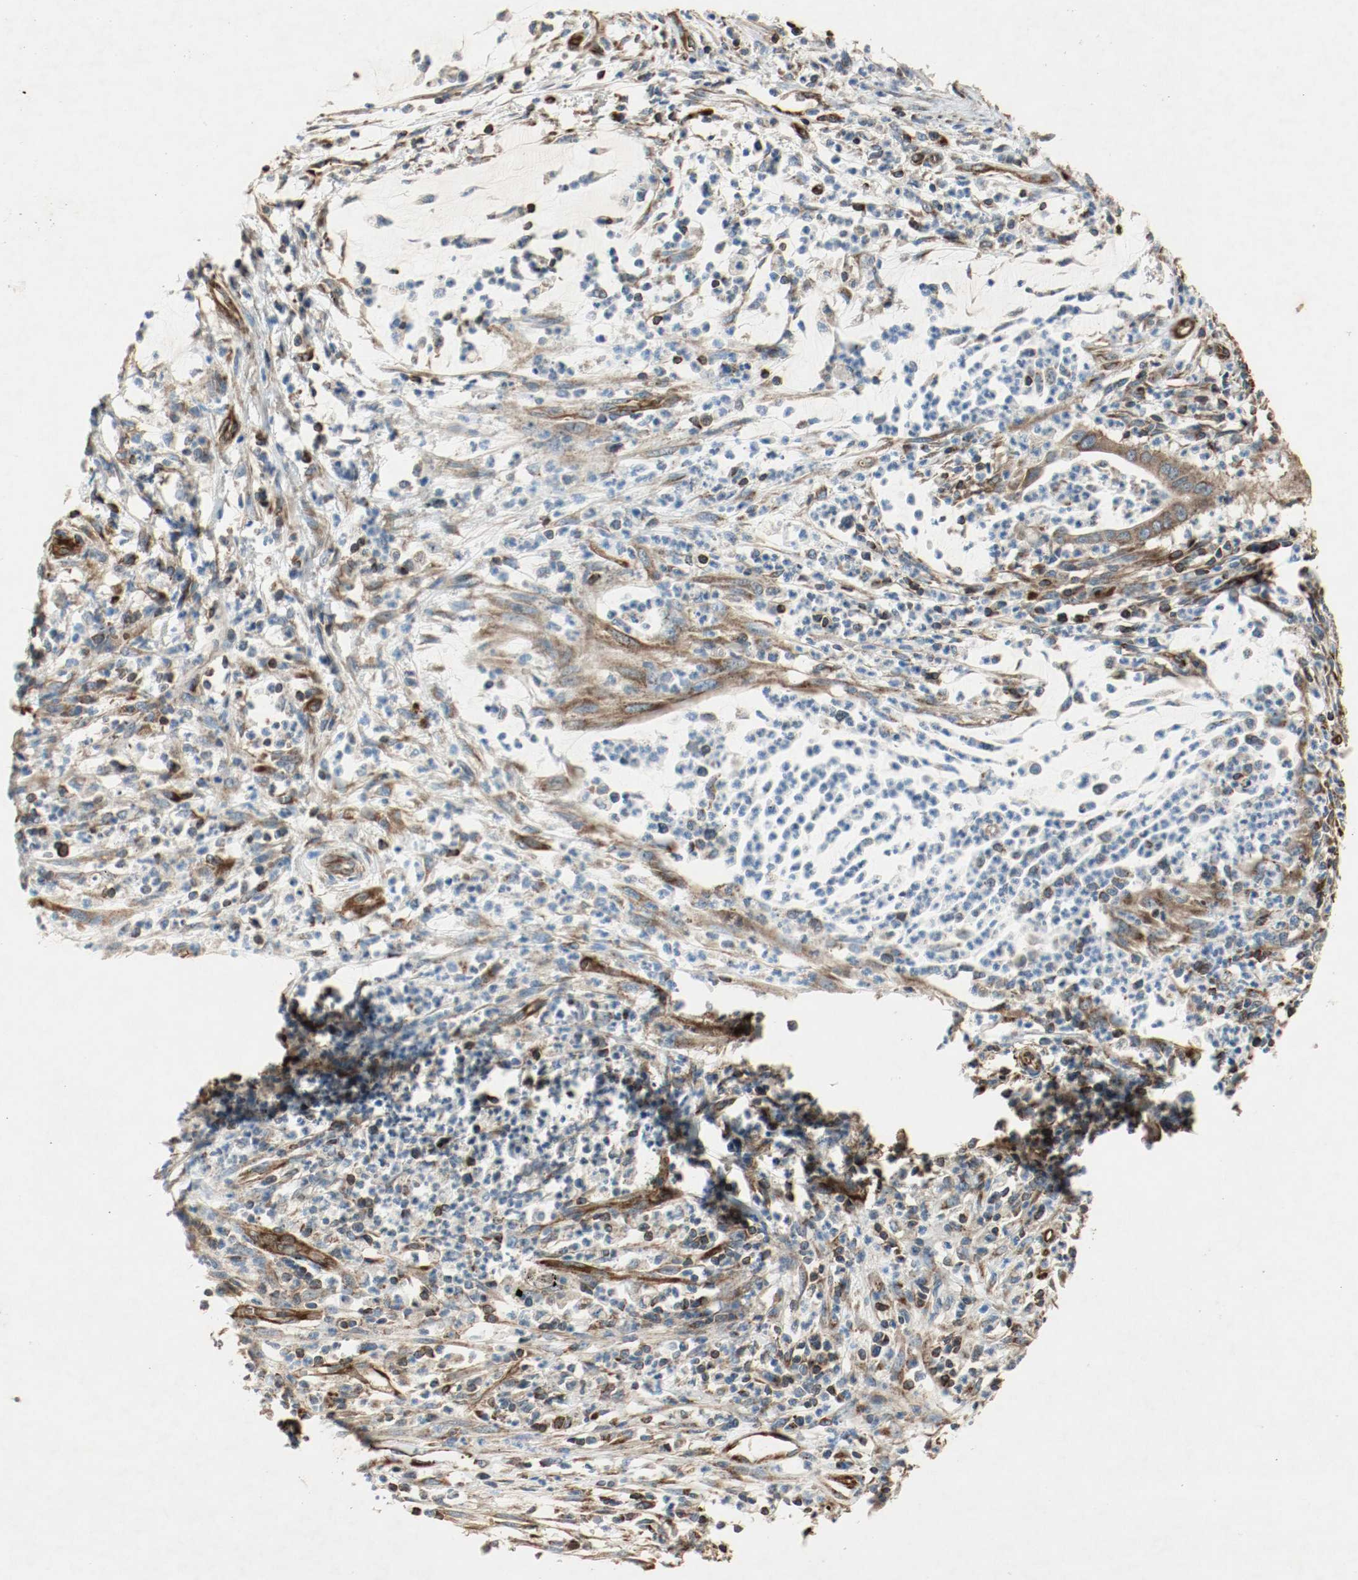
{"staining": {"intensity": "strong", "quantity": ">75%", "location": "cytoplasmic/membranous"}, "tissue": "cervical cancer", "cell_type": "Tumor cells", "image_type": "cancer", "snomed": [{"axis": "morphology", "description": "Adenocarcinoma, NOS"}, {"axis": "topography", "description": "Cervix"}], "caption": "Tumor cells exhibit high levels of strong cytoplasmic/membranous positivity in approximately >75% of cells in adenocarcinoma (cervical).", "gene": "PLCG1", "patient": {"sex": "female", "age": 36}}